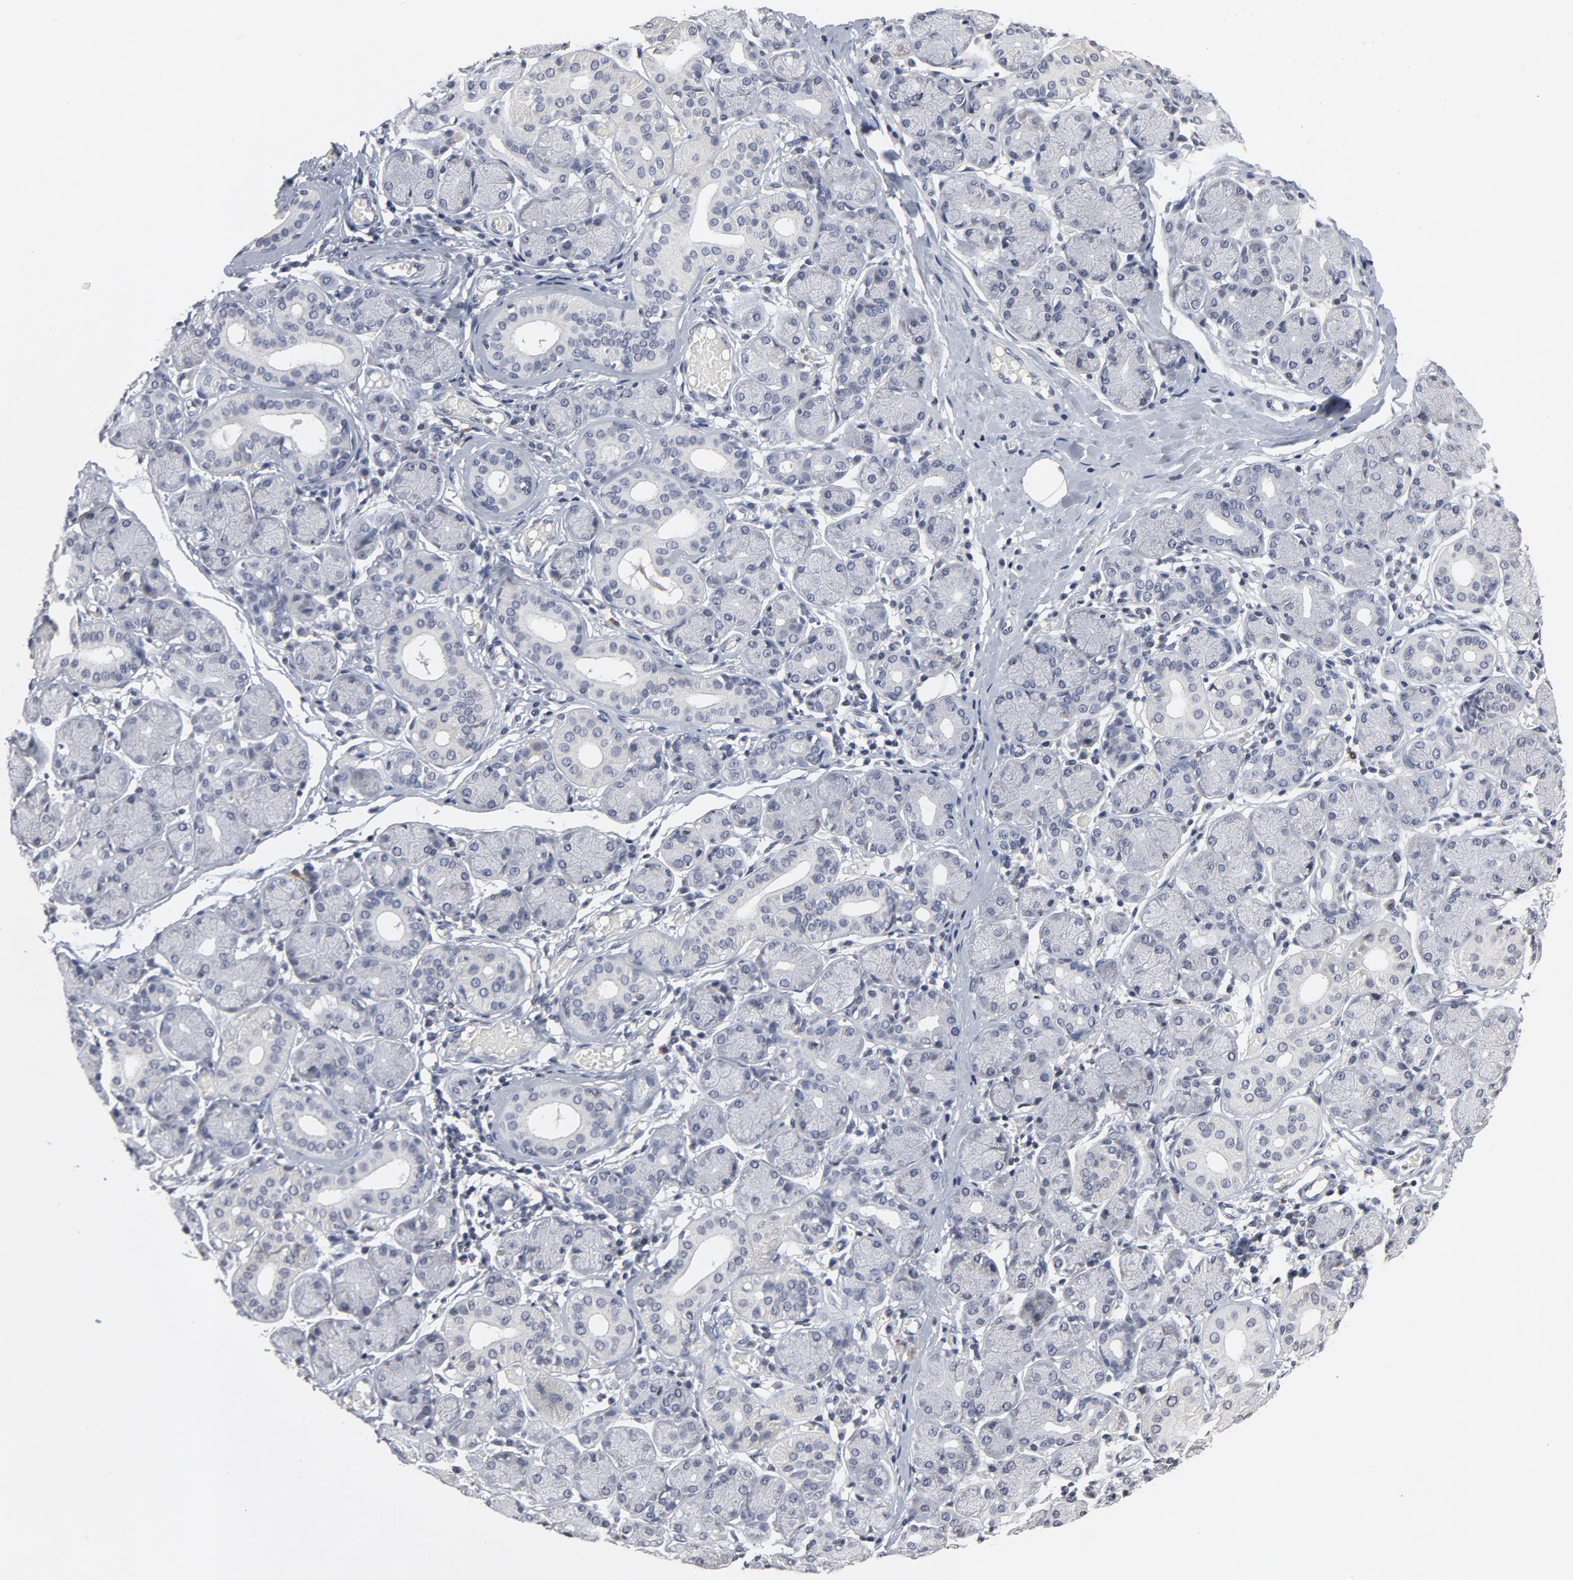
{"staining": {"intensity": "negative", "quantity": "none", "location": "none"}, "tissue": "salivary gland", "cell_type": "Glandular cells", "image_type": "normal", "snomed": [{"axis": "morphology", "description": "Normal tissue, NOS"}, {"axis": "topography", "description": "Salivary gland"}], "caption": "Glandular cells show no significant positivity in unremarkable salivary gland.", "gene": "TCL1A", "patient": {"sex": "female", "age": 24}}